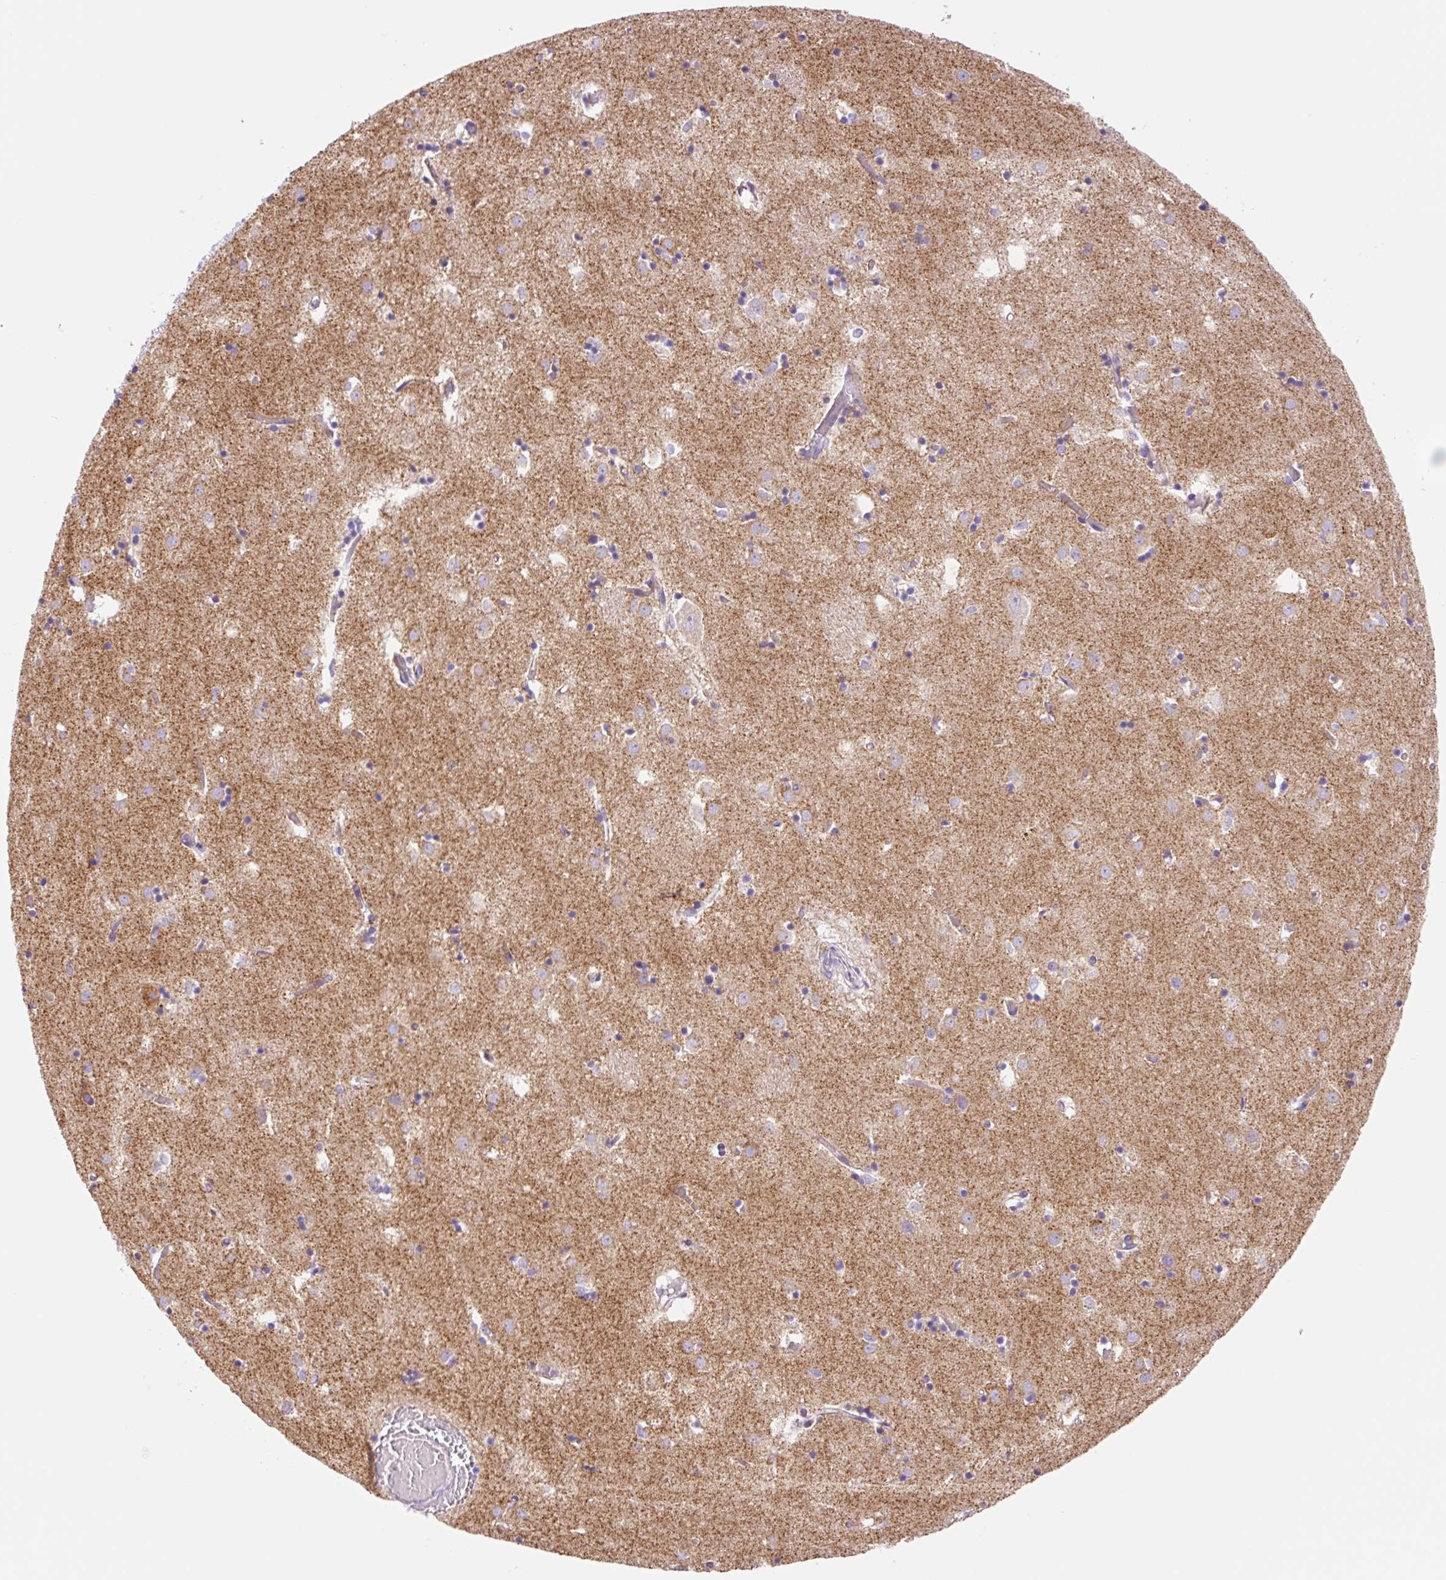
{"staining": {"intensity": "negative", "quantity": "none", "location": "none"}, "tissue": "caudate", "cell_type": "Glial cells", "image_type": "normal", "snomed": [{"axis": "morphology", "description": "Normal tissue, NOS"}, {"axis": "topography", "description": "Lateral ventricle wall"}], "caption": "The image reveals no significant expression in glial cells of caudate.", "gene": "ETNK2", "patient": {"sex": "male", "age": 70}}